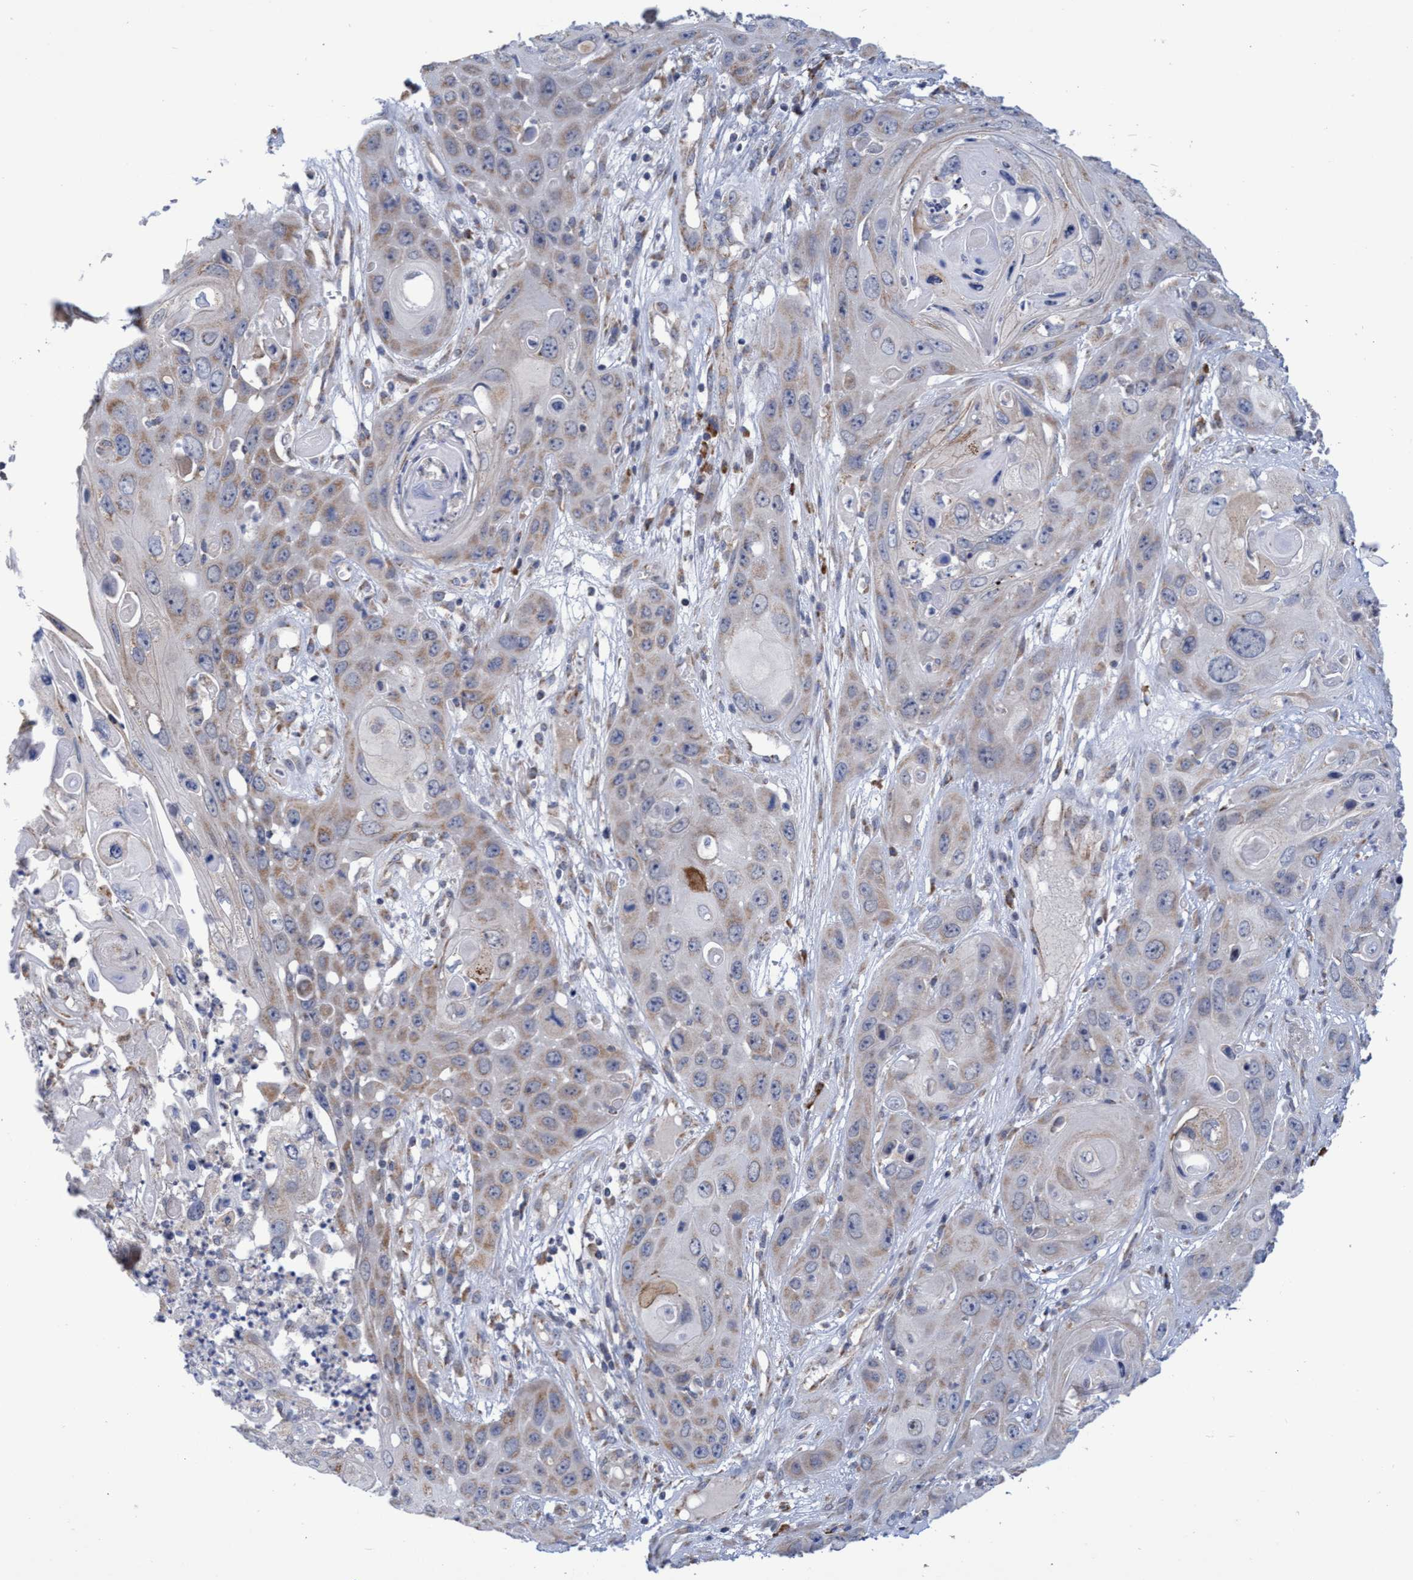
{"staining": {"intensity": "weak", "quantity": "25%-75%", "location": "cytoplasmic/membranous"}, "tissue": "skin cancer", "cell_type": "Tumor cells", "image_type": "cancer", "snomed": [{"axis": "morphology", "description": "Squamous cell carcinoma, NOS"}, {"axis": "topography", "description": "Skin"}], "caption": "Protein staining displays weak cytoplasmic/membranous staining in approximately 25%-75% of tumor cells in squamous cell carcinoma (skin).", "gene": "NAT16", "patient": {"sex": "male", "age": 55}}